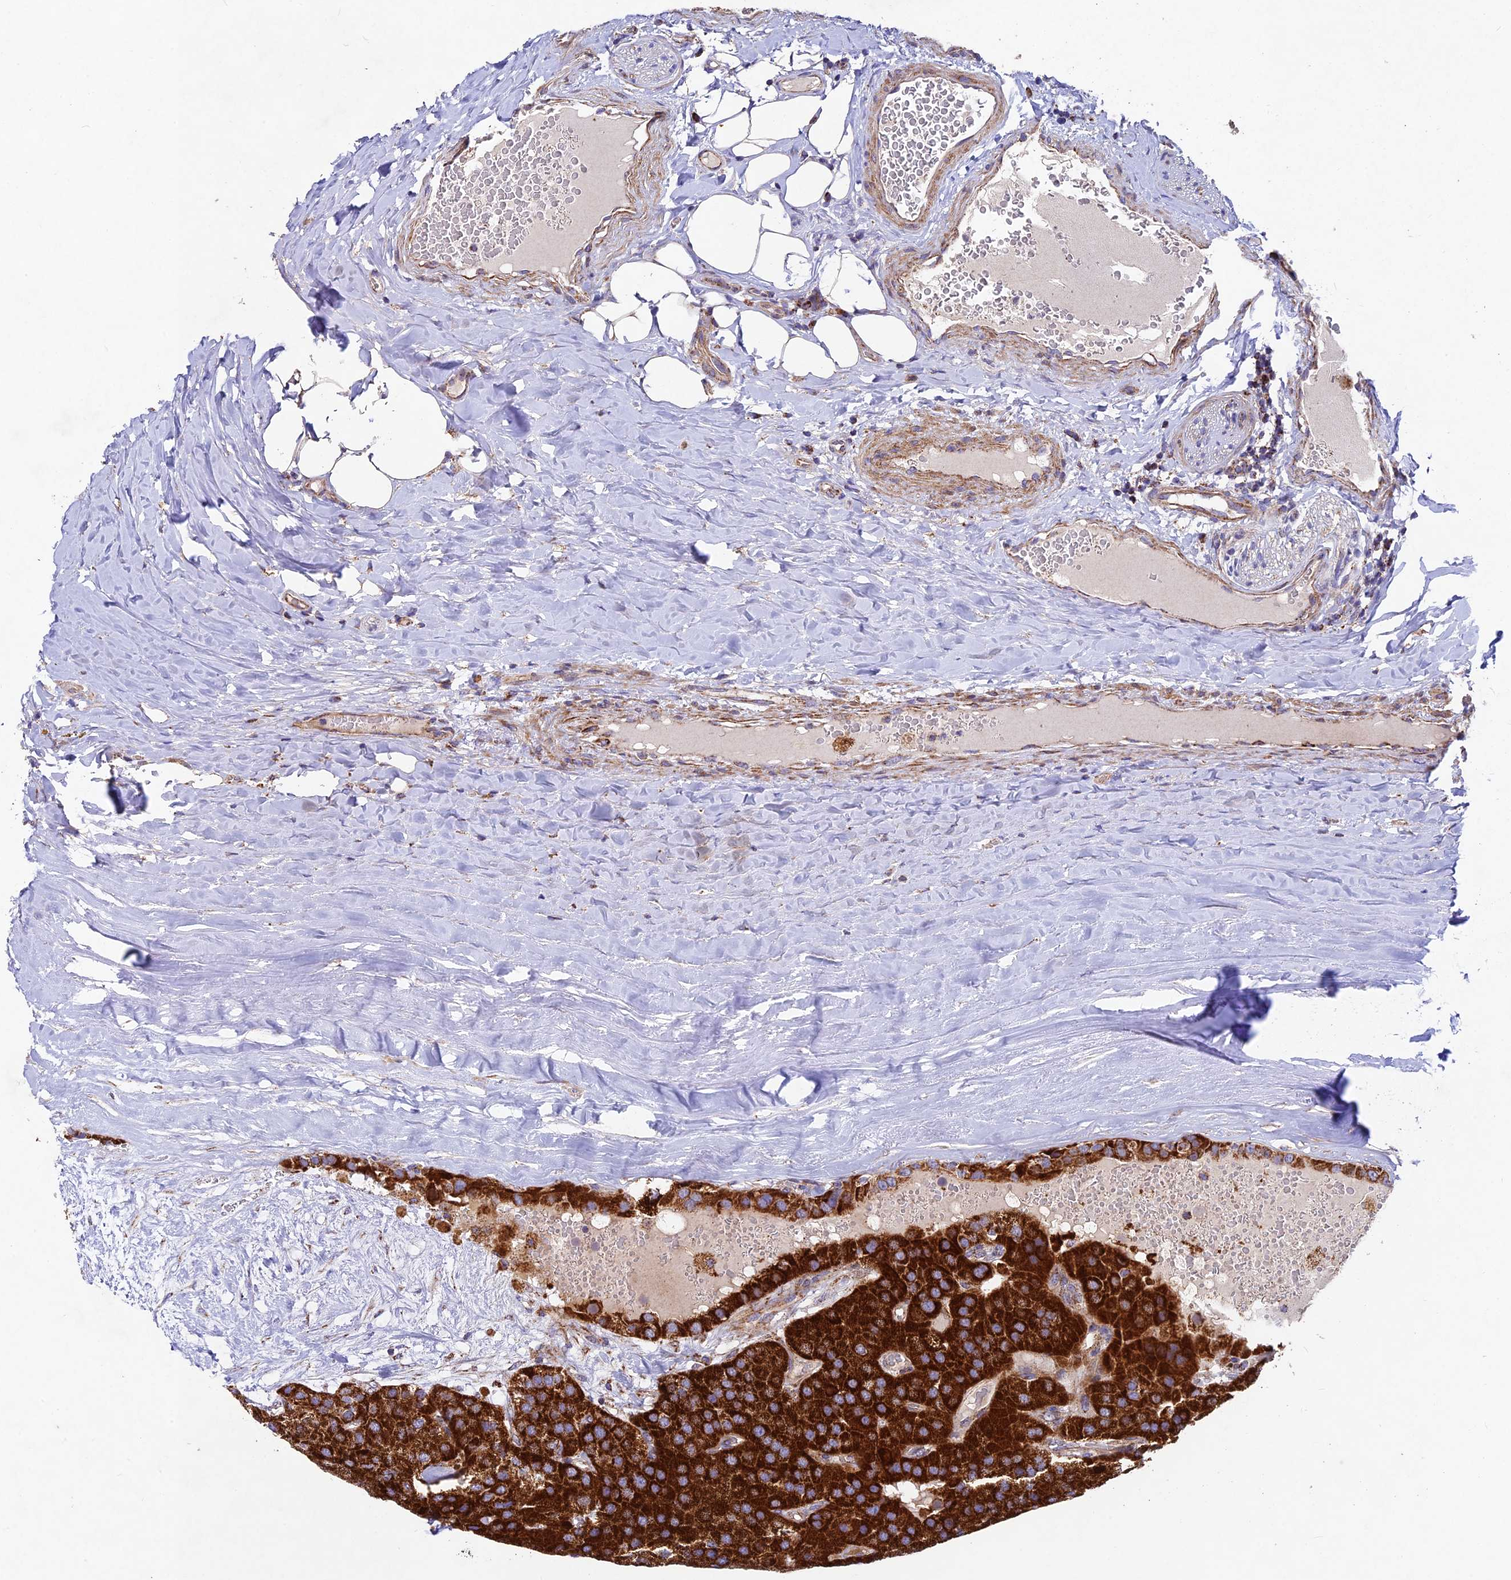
{"staining": {"intensity": "strong", "quantity": ">75%", "location": "cytoplasmic/membranous"}, "tissue": "parathyroid gland", "cell_type": "Glandular cells", "image_type": "normal", "snomed": [{"axis": "morphology", "description": "Normal tissue, NOS"}, {"axis": "morphology", "description": "Adenoma, NOS"}, {"axis": "topography", "description": "Parathyroid gland"}], "caption": "Immunohistochemistry (IHC) of benign human parathyroid gland exhibits high levels of strong cytoplasmic/membranous positivity in about >75% of glandular cells.", "gene": "KHDC3L", "patient": {"sex": "female", "age": 86}}